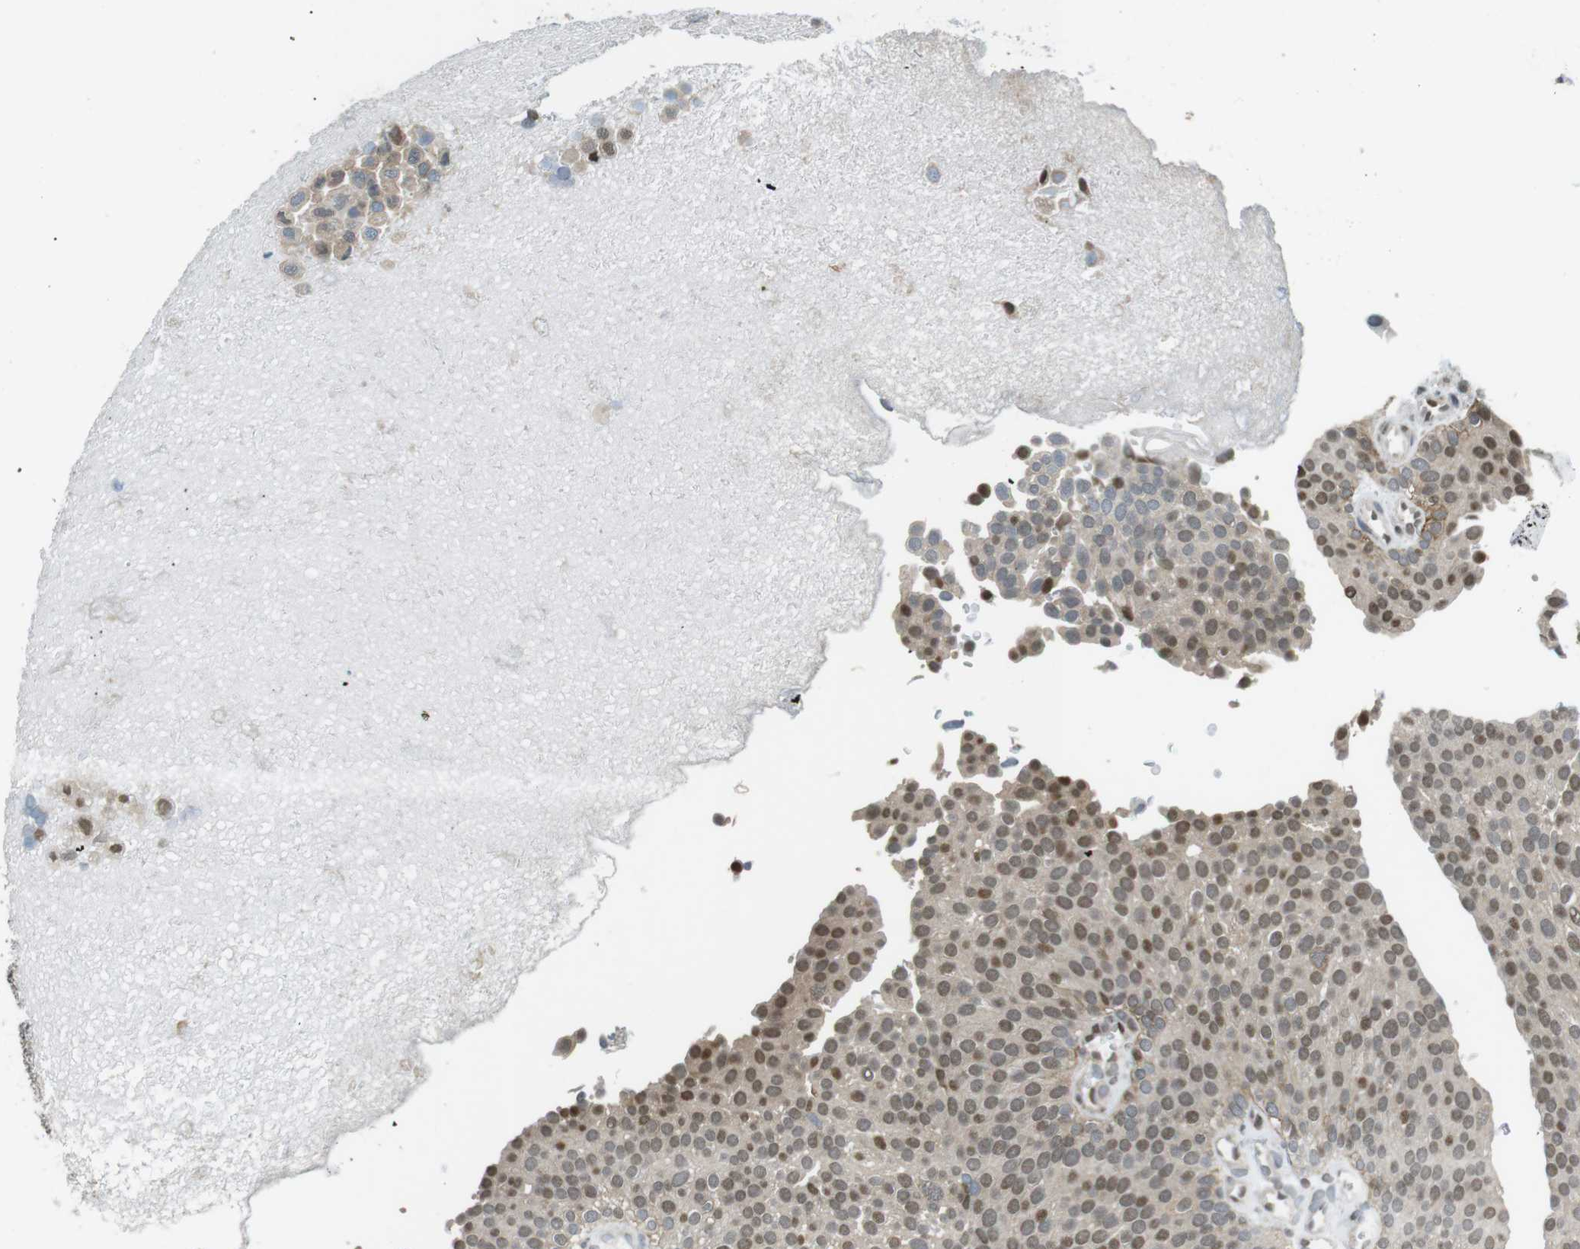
{"staining": {"intensity": "moderate", "quantity": "<25%", "location": "cytoplasmic/membranous,nuclear"}, "tissue": "urothelial cancer", "cell_type": "Tumor cells", "image_type": "cancer", "snomed": [{"axis": "morphology", "description": "Urothelial carcinoma, Low grade"}, {"axis": "topography", "description": "Urinary bladder"}], "caption": "Immunohistochemistry (DAB (3,3'-diaminobenzidine)) staining of urothelial cancer demonstrates moderate cytoplasmic/membranous and nuclear protein staining in approximately <25% of tumor cells.", "gene": "NEK4", "patient": {"sex": "male", "age": 78}}